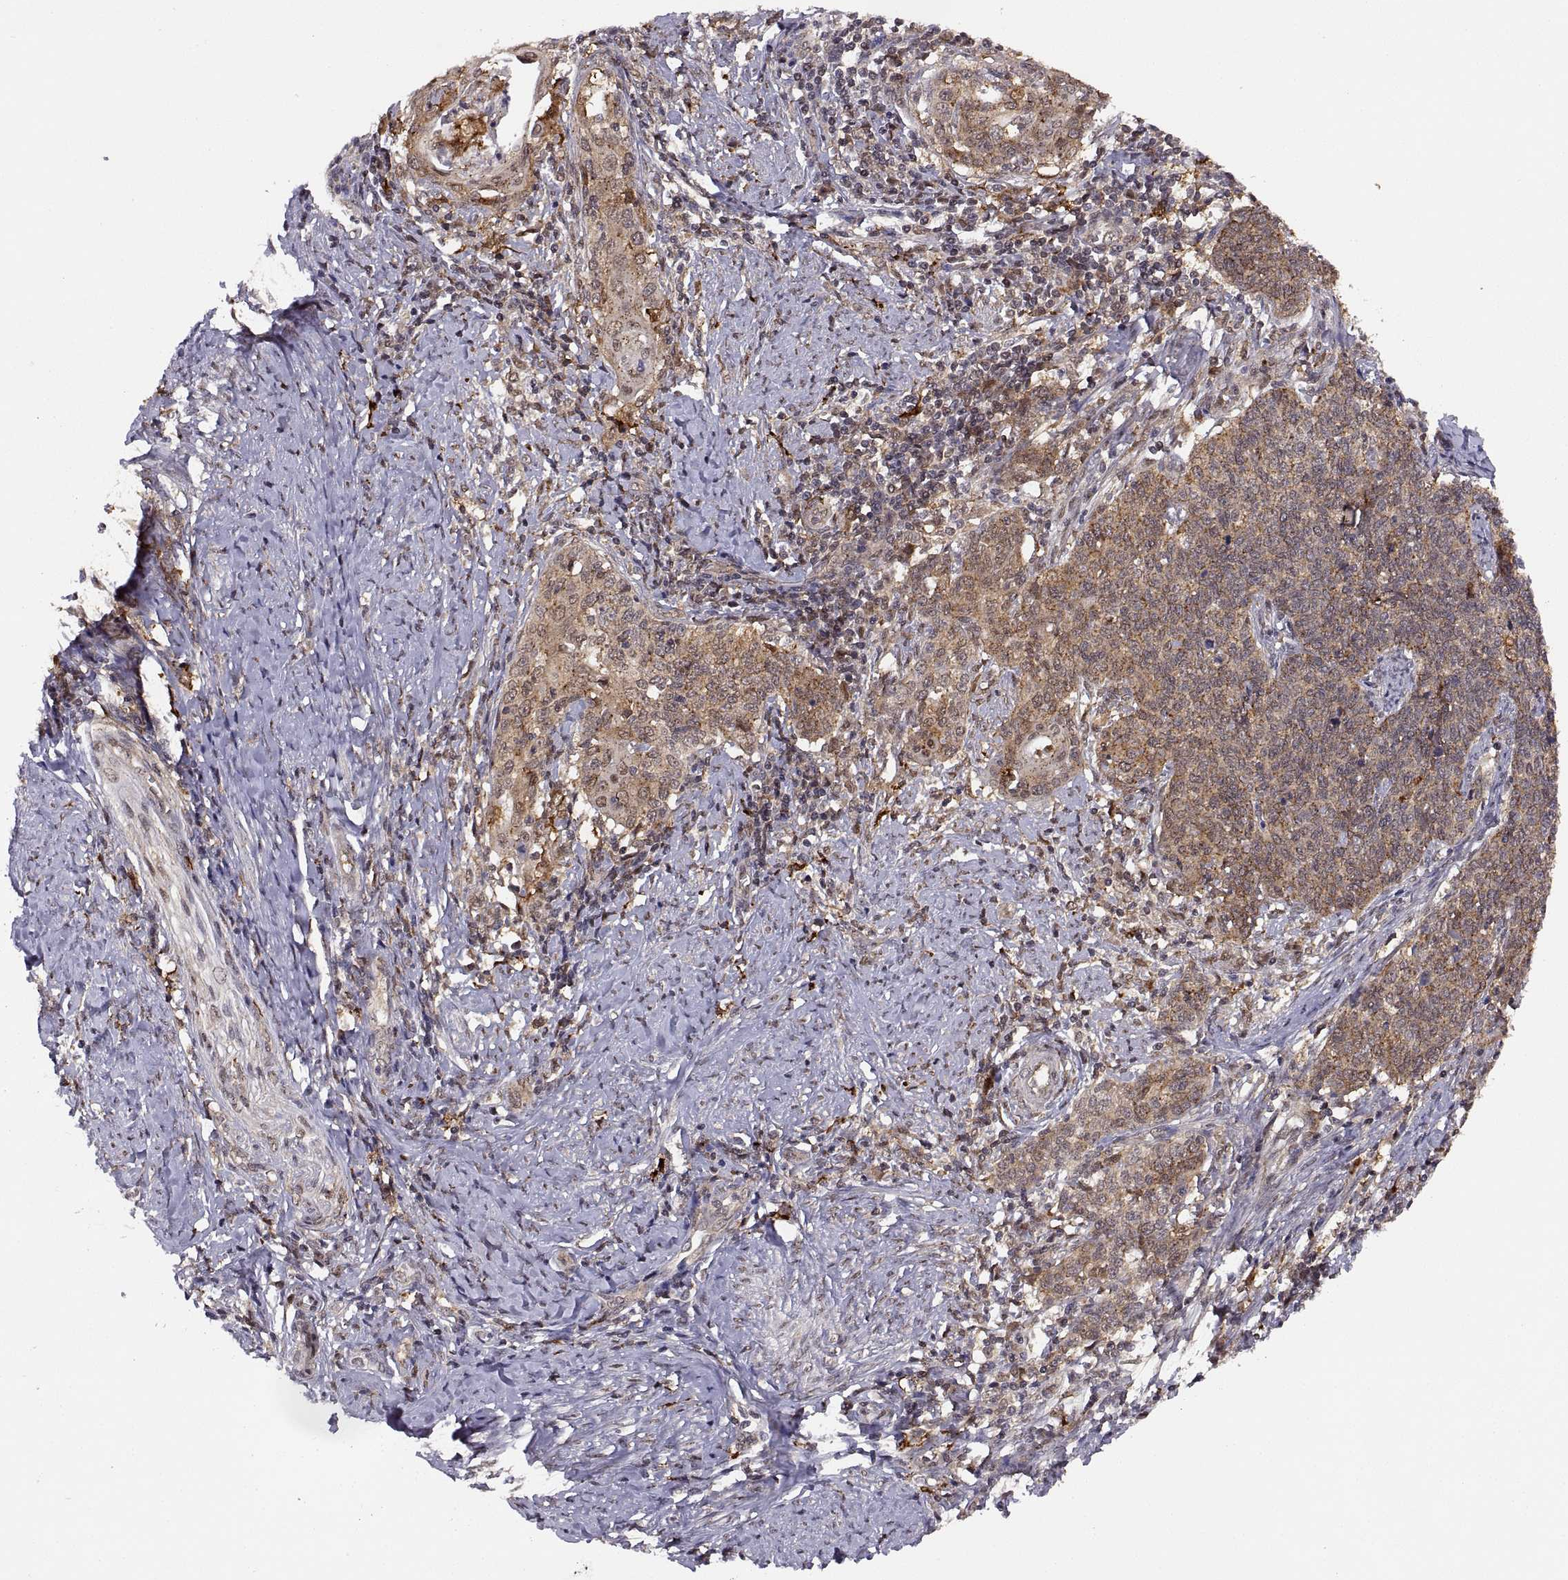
{"staining": {"intensity": "moderate", "quantity": ">75%", "location": "cytoplasmic/membranous"}, "tissue": "cervical cancer", "cell_type": "Tumor cells", "image_type": "cancer", "snomed": [{"axis": "morphology", "description": "Squamous cell carcinoma, NOS"}, {"axis": "topography", "description": "Cervix"}], "caption": "This is a histology image of immunohistochemistry (IHC) staining of cervical cancer, which shows moderate expression in the cytoplasmic/membranous of tumor cells.", "gene": "PSMC2", "patient": {"sex": "female", "age": 39}}